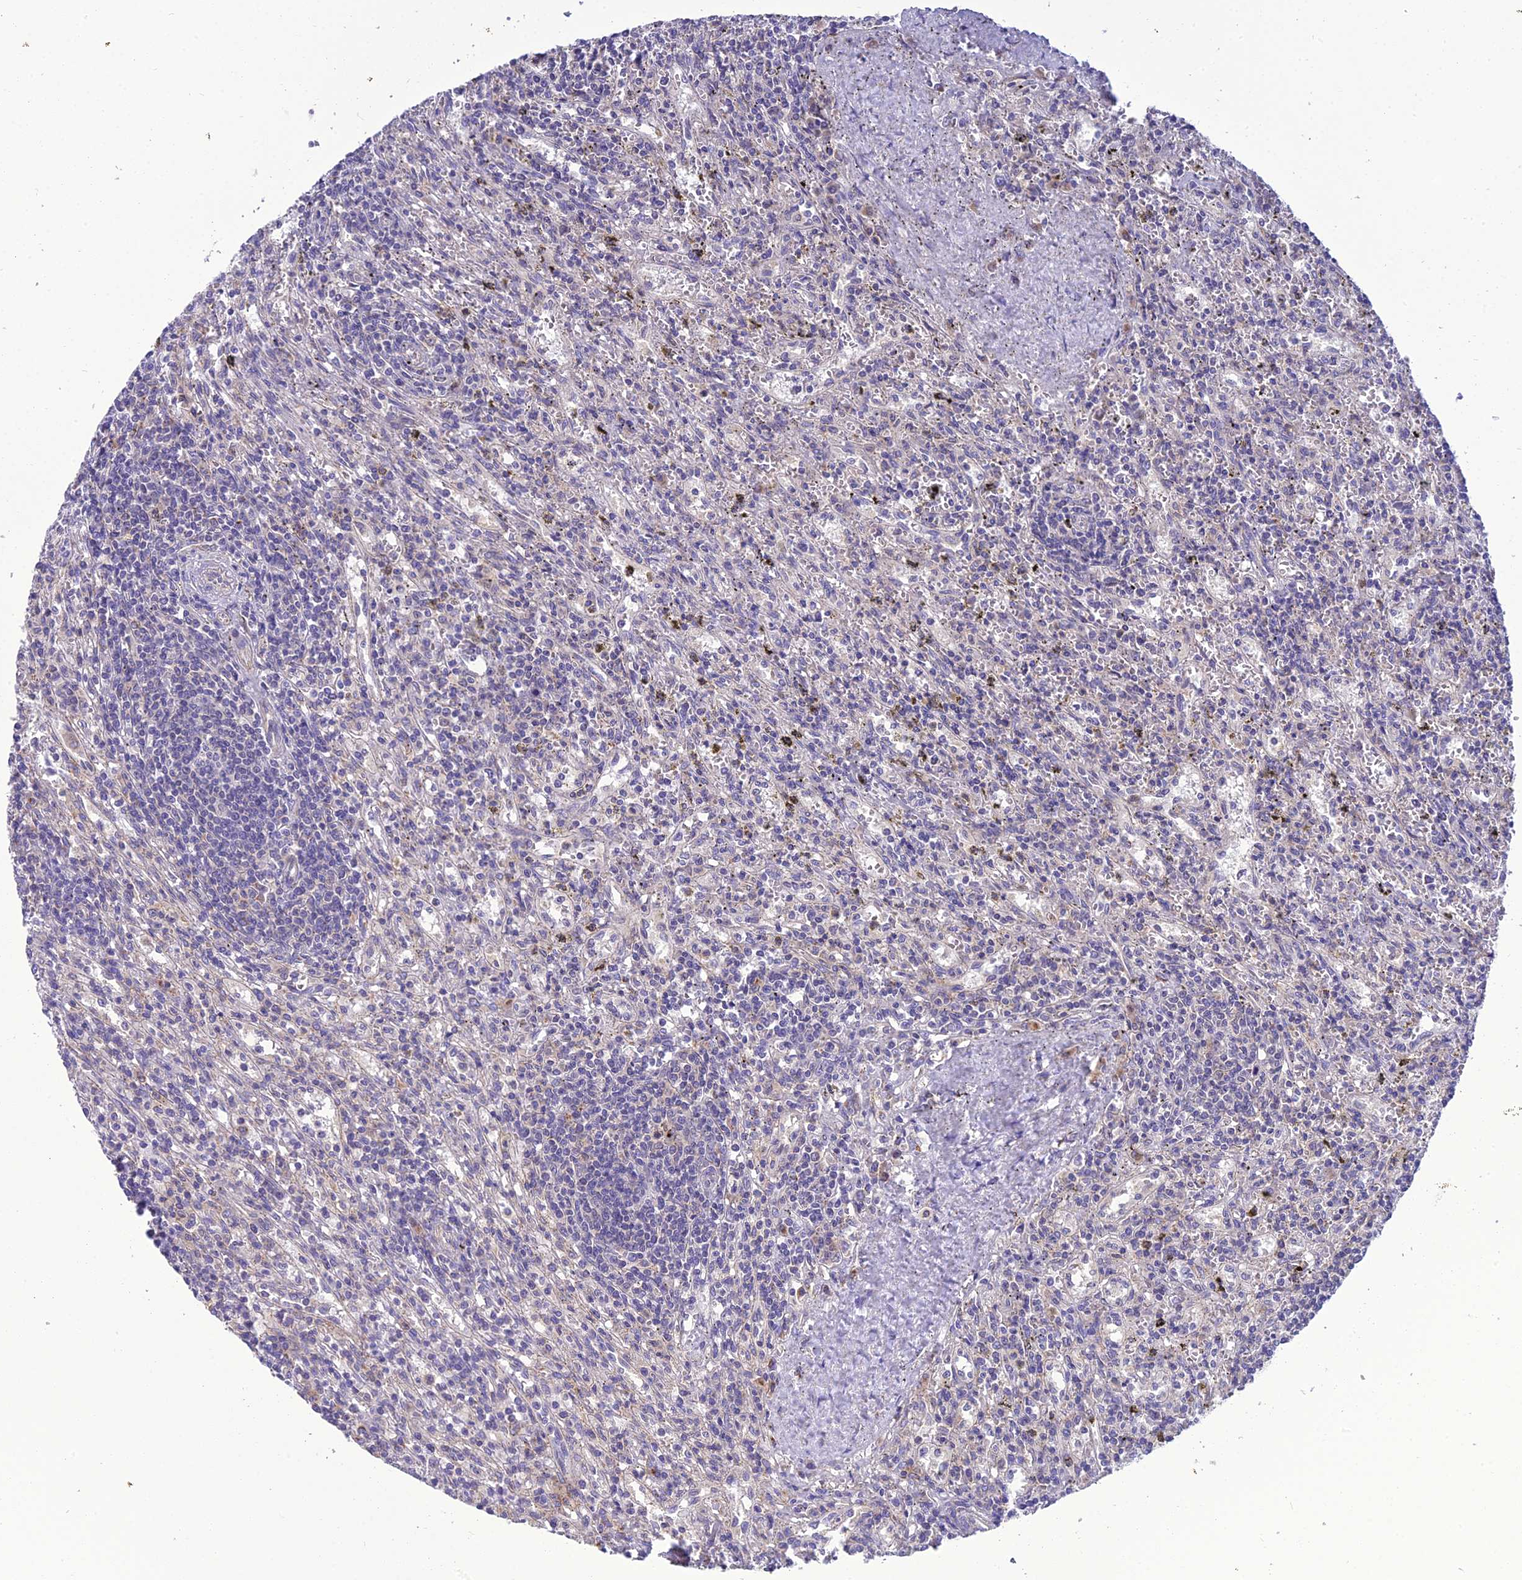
{"staining": {"intensity": "negative", "quantity": "none", "location": "none"}, "tissue": "lymphoma", "cell_type": "Tumor cells", "image_type": "cancer", "snomed": [{"axis": "morphology", "description": "Malignant lymphoma, non-Hodgkin's type, Low grade"}, {"axis": "topography", "description": "Spleen"}], "caption": "An image of malignant lymphoma, non-Hodgkin's type (low-grade) stained for a protein demonstrates no brown staining in tumor cells.", "gene": "GOLPH3", "patient": {"sex": "male", "age": 76}}